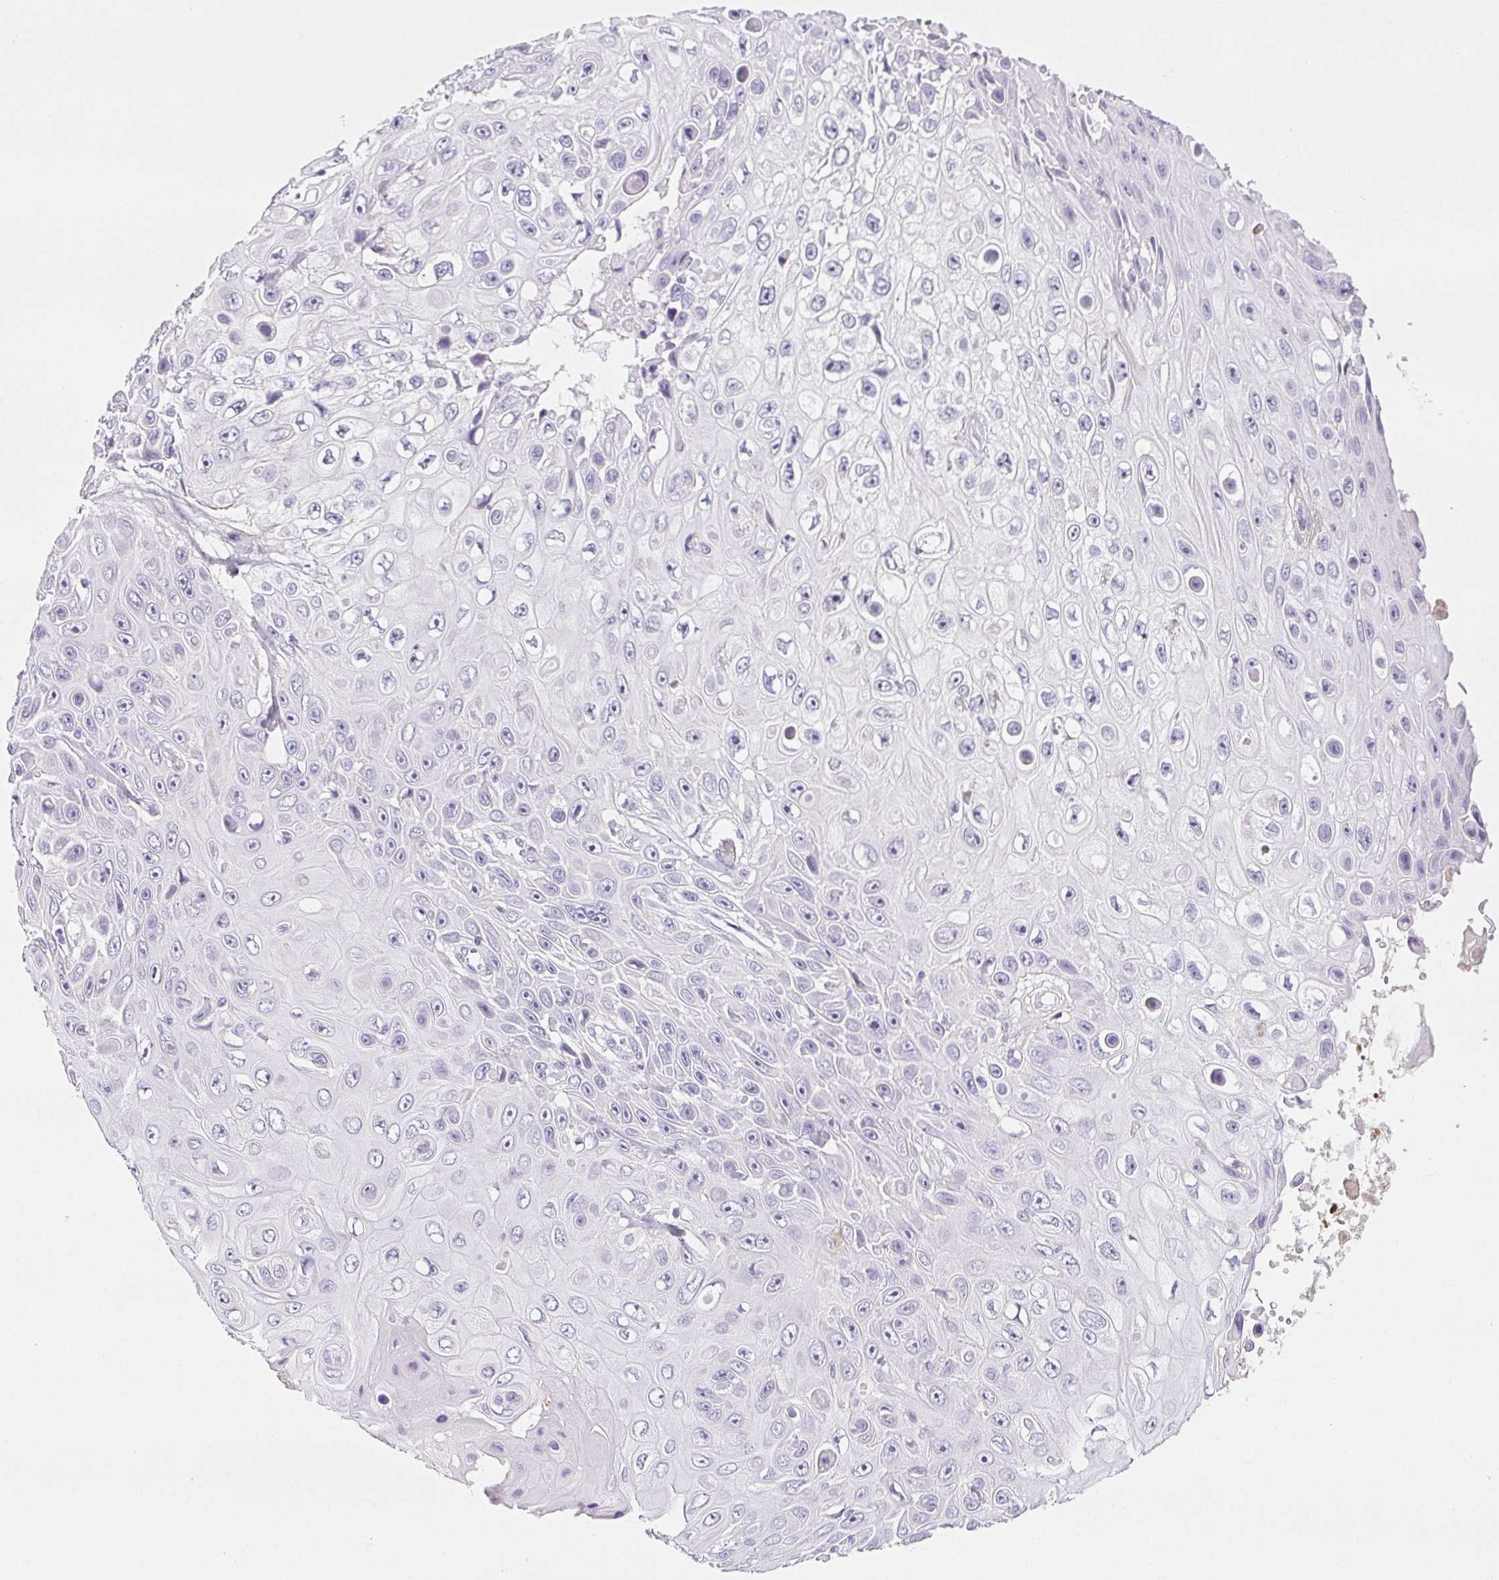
{"staining": {"intensity": "negative", "quantity": "none", "location": "none"}, "tissue": "skin cancer", "cell_type": "Tumor cells", "image_type": "cancer", "snomed": [{"axis": "morphology", "description": "Squamous cell carcinoma, NOS"}, {"axis": "topography", "description": "Skin"}], "caption": "Tumor cells show no significant protein positivity in skin cancer (squamous cell carcinoma). Nuclei are stained in blue.", "gene": "VTN", "patient": {"sex": "male", "age": 82}}